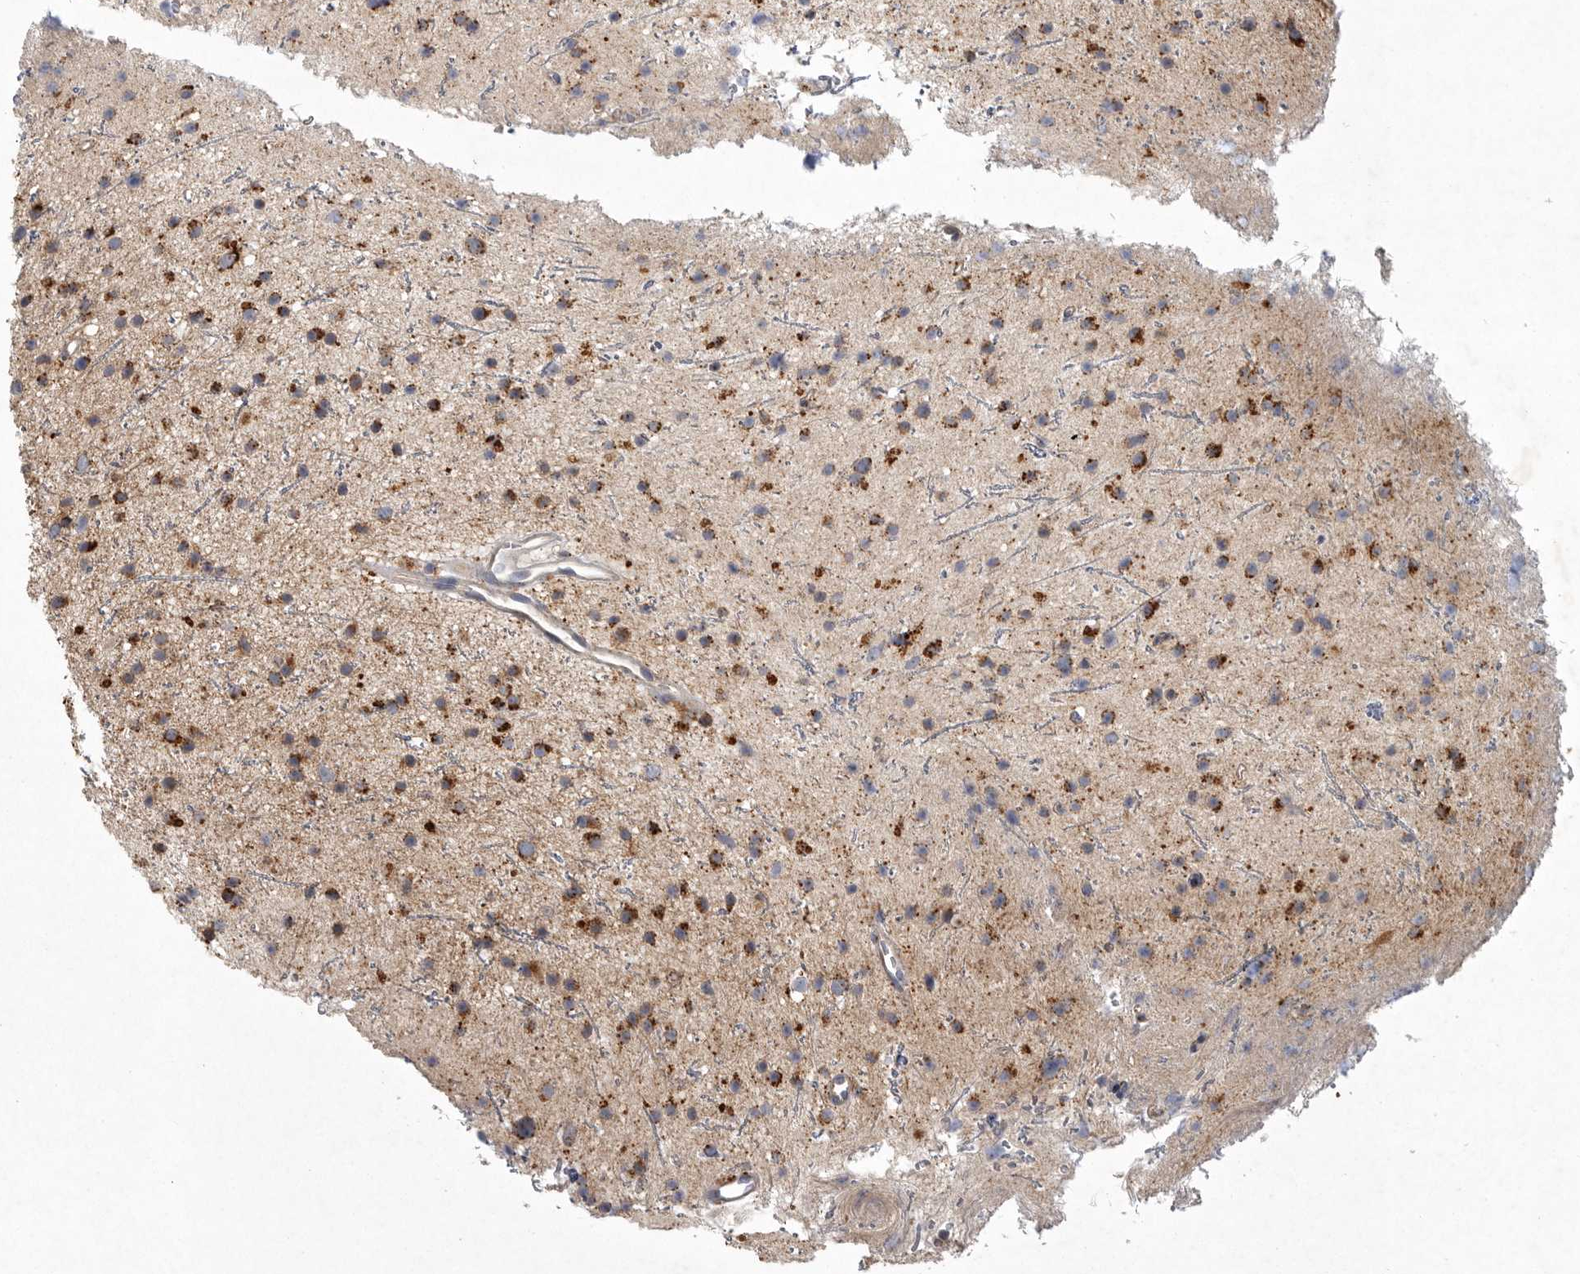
{"staining": {"intensity": "strong", "quantity": ">75%", "location": "cytoplasmic/membranous"}, "tissue": "glioma", "cell_type": "Tumor cells", "image_type": "cancer", "snomed": [{"axis": "morphology", "description": "Glioma, malignant, Low grade"}, {"axis": "topography", "description": "Cerebral cortex"}], "caption": "Strong cytoplasmic/membranous protein expression is appreciated in about >75% of tumor cells in malignant glioma (low-grade).", "gene": "LAMTOR3", "patient": {"sex": "female", "age": 39}}